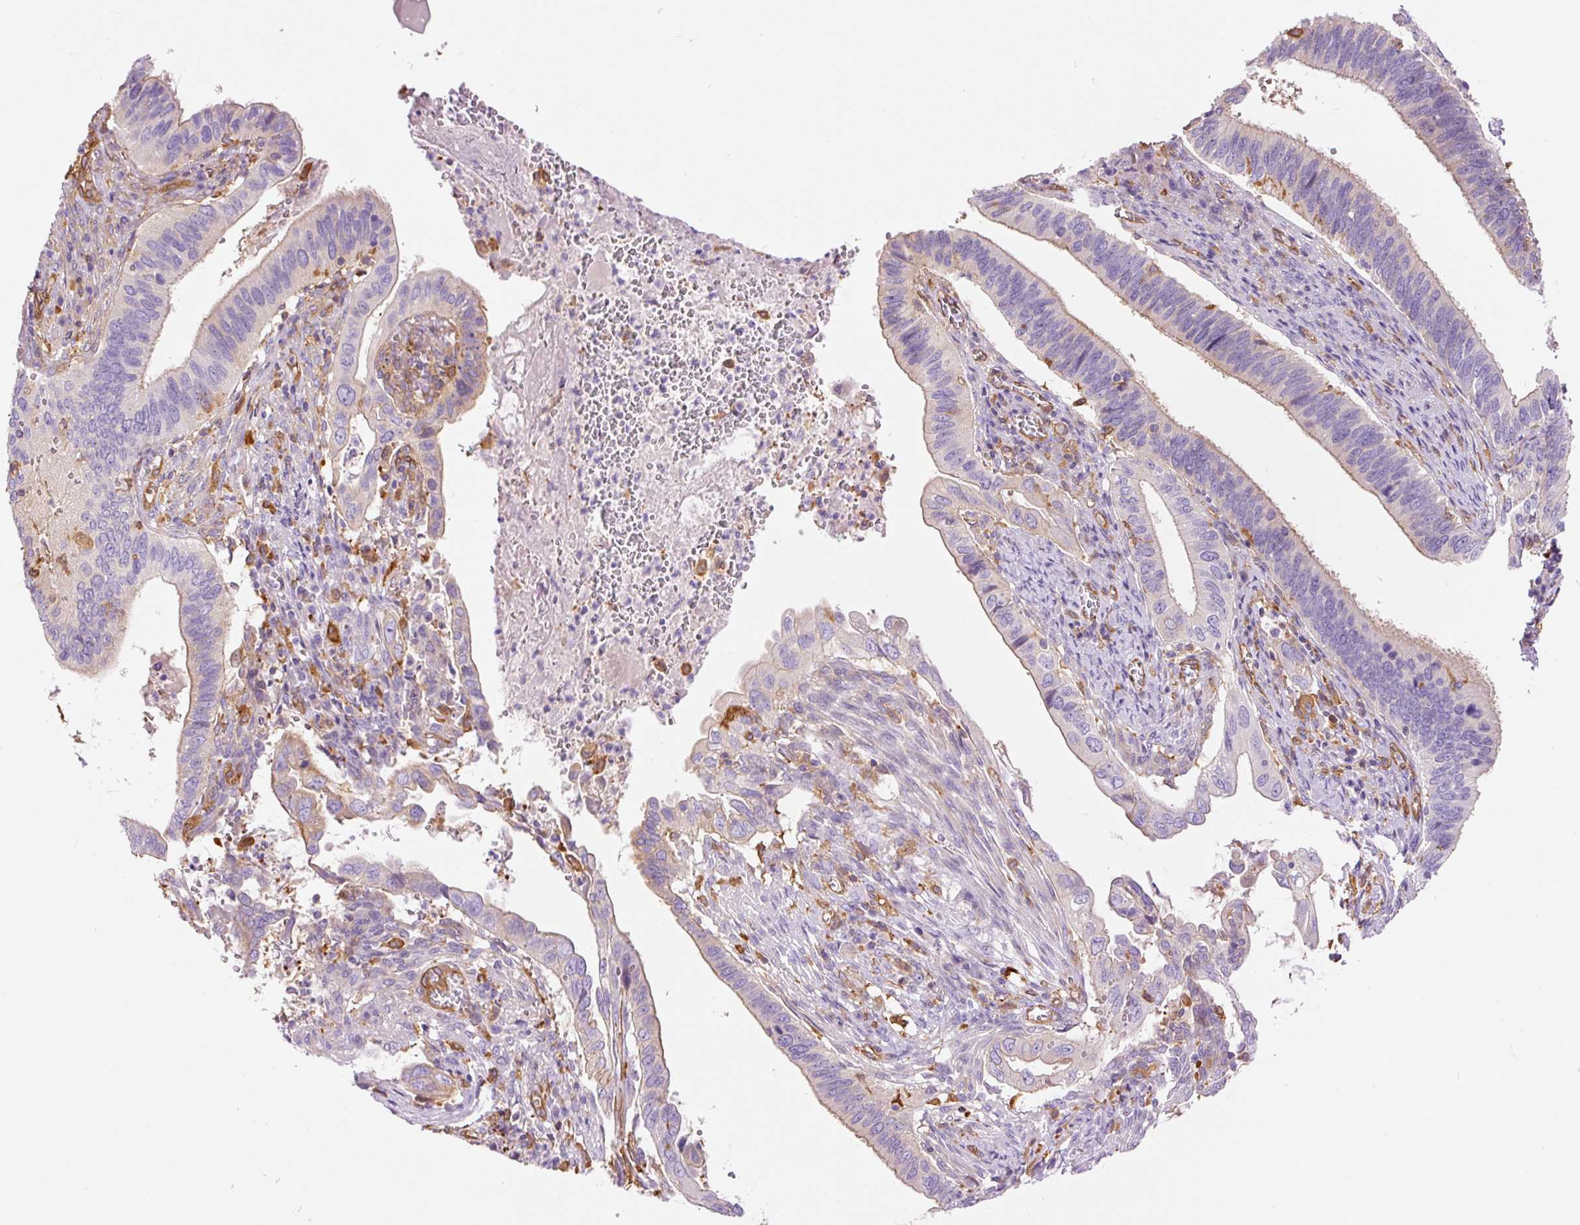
{"staining": {"intensity": "weak", "quantity": "<25%", "location": "cytoplasmic/membranous"}, "tissue": "cervical cancer", "cell_type": "Tumor cells", "image_type": "cancer", "snomed": [{"axis": "morphology", "description": "Adenocarcinoma, NOS"}, {"axis": "topography", "description": "Cervix"}], "caption": "This photomicrograph is of cervical cancer stained with immunohistochemistry to label a protein in brown with the nuclei are counter-stained blue. There is no staining in tumor cells.", "gene": "IL10RB", "patient": {"sex": "female", "age": 42}}